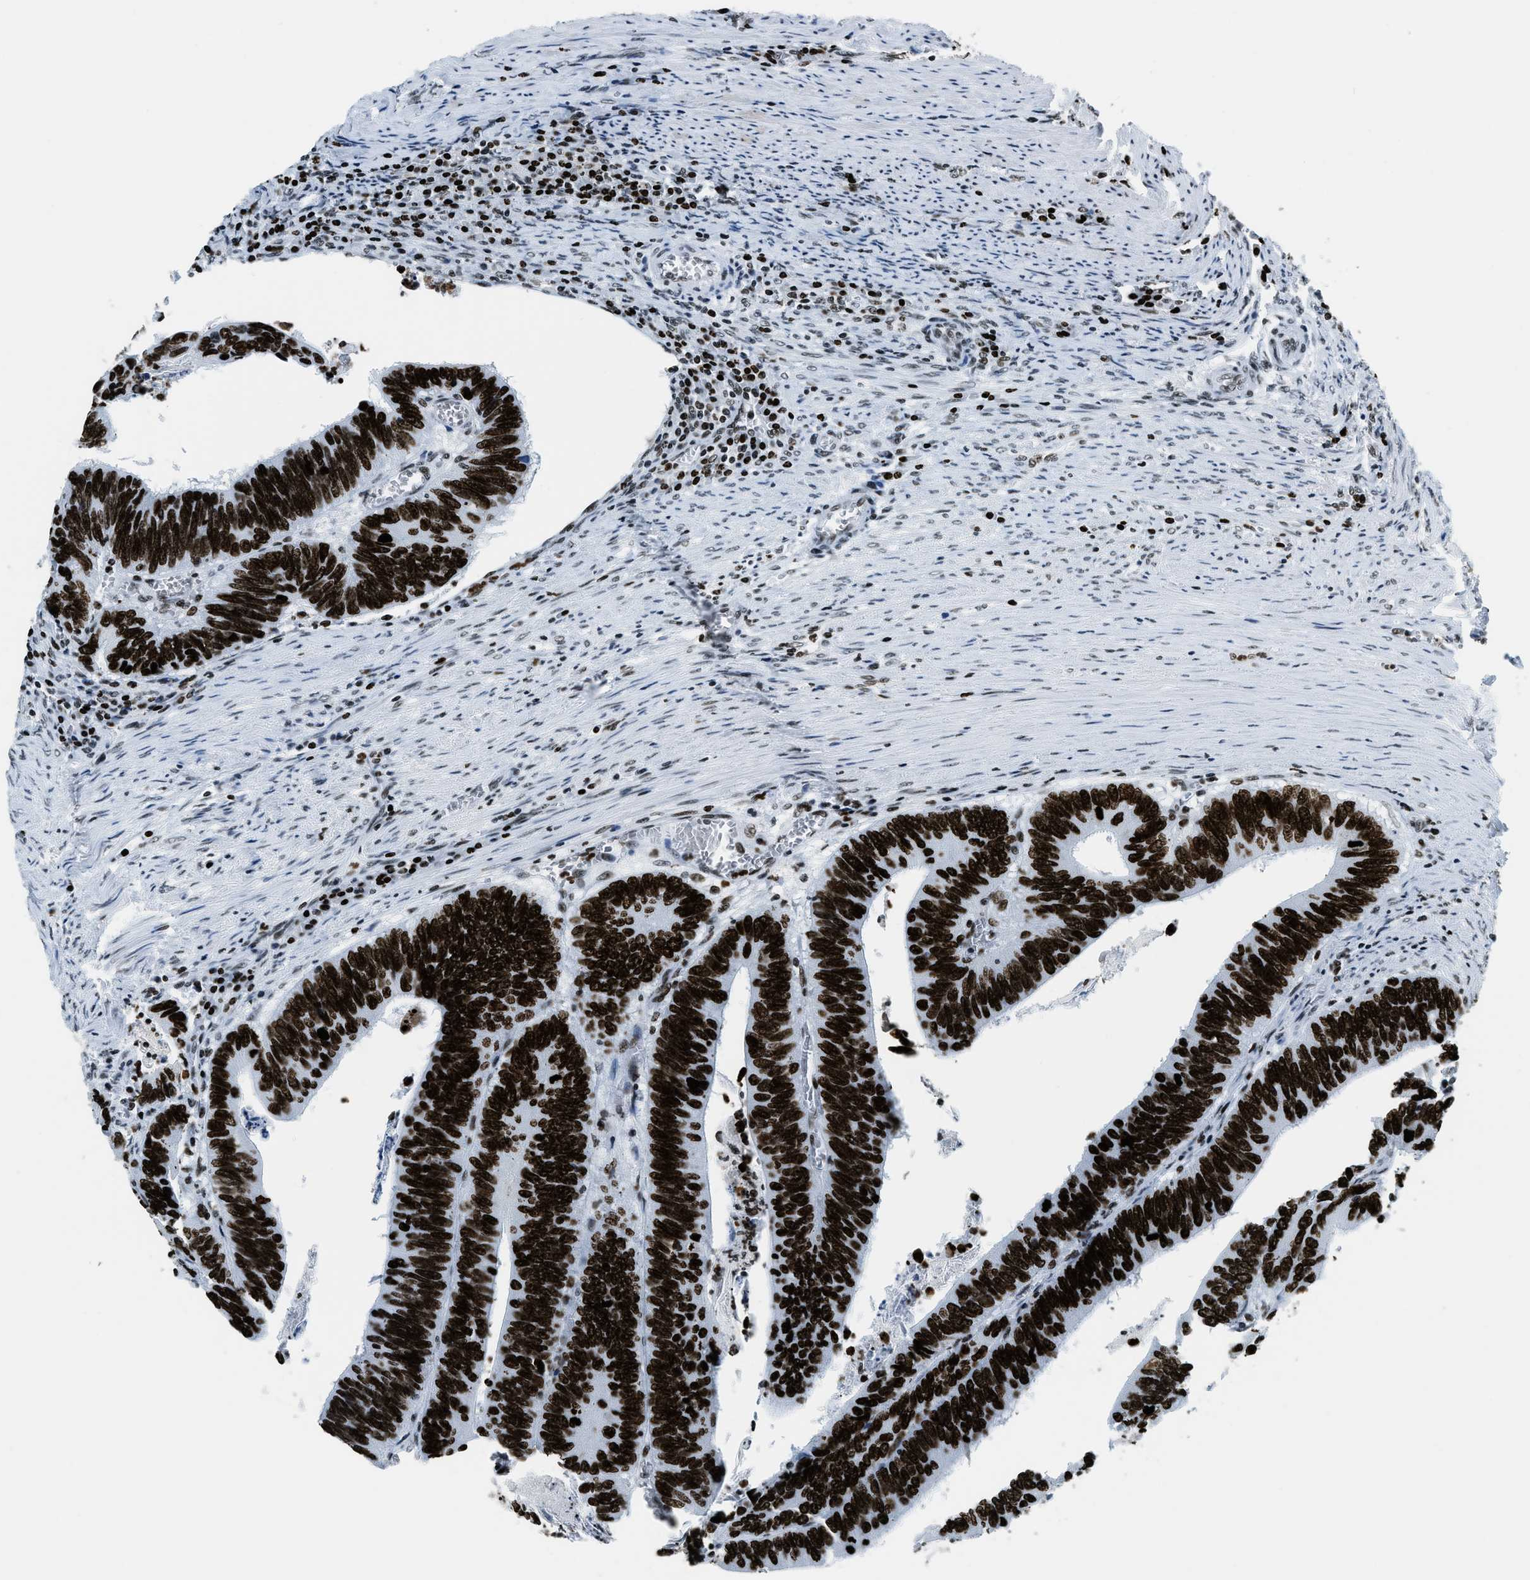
{"staining": {"intensity": "strong", "quantity": ">75%", "location": "nuclear"}, "tissue": "colorectal cancer", "cell_type": "Tumor cells", "image_type": "cancer", "snomed": [{"axis": "morphology", "description": "Adenocarcinoma, NOS"}, {"axis": "topography", "description": "Colon"}], "caption": "High-power microscopy captured an IHC image of colorectal cancer (adenocarcinoma), revealing strong nuclear staining in approximately >75% of tumor cells.", "gene": "TOP1", "patient": {"sex": "male", "age": 72}}